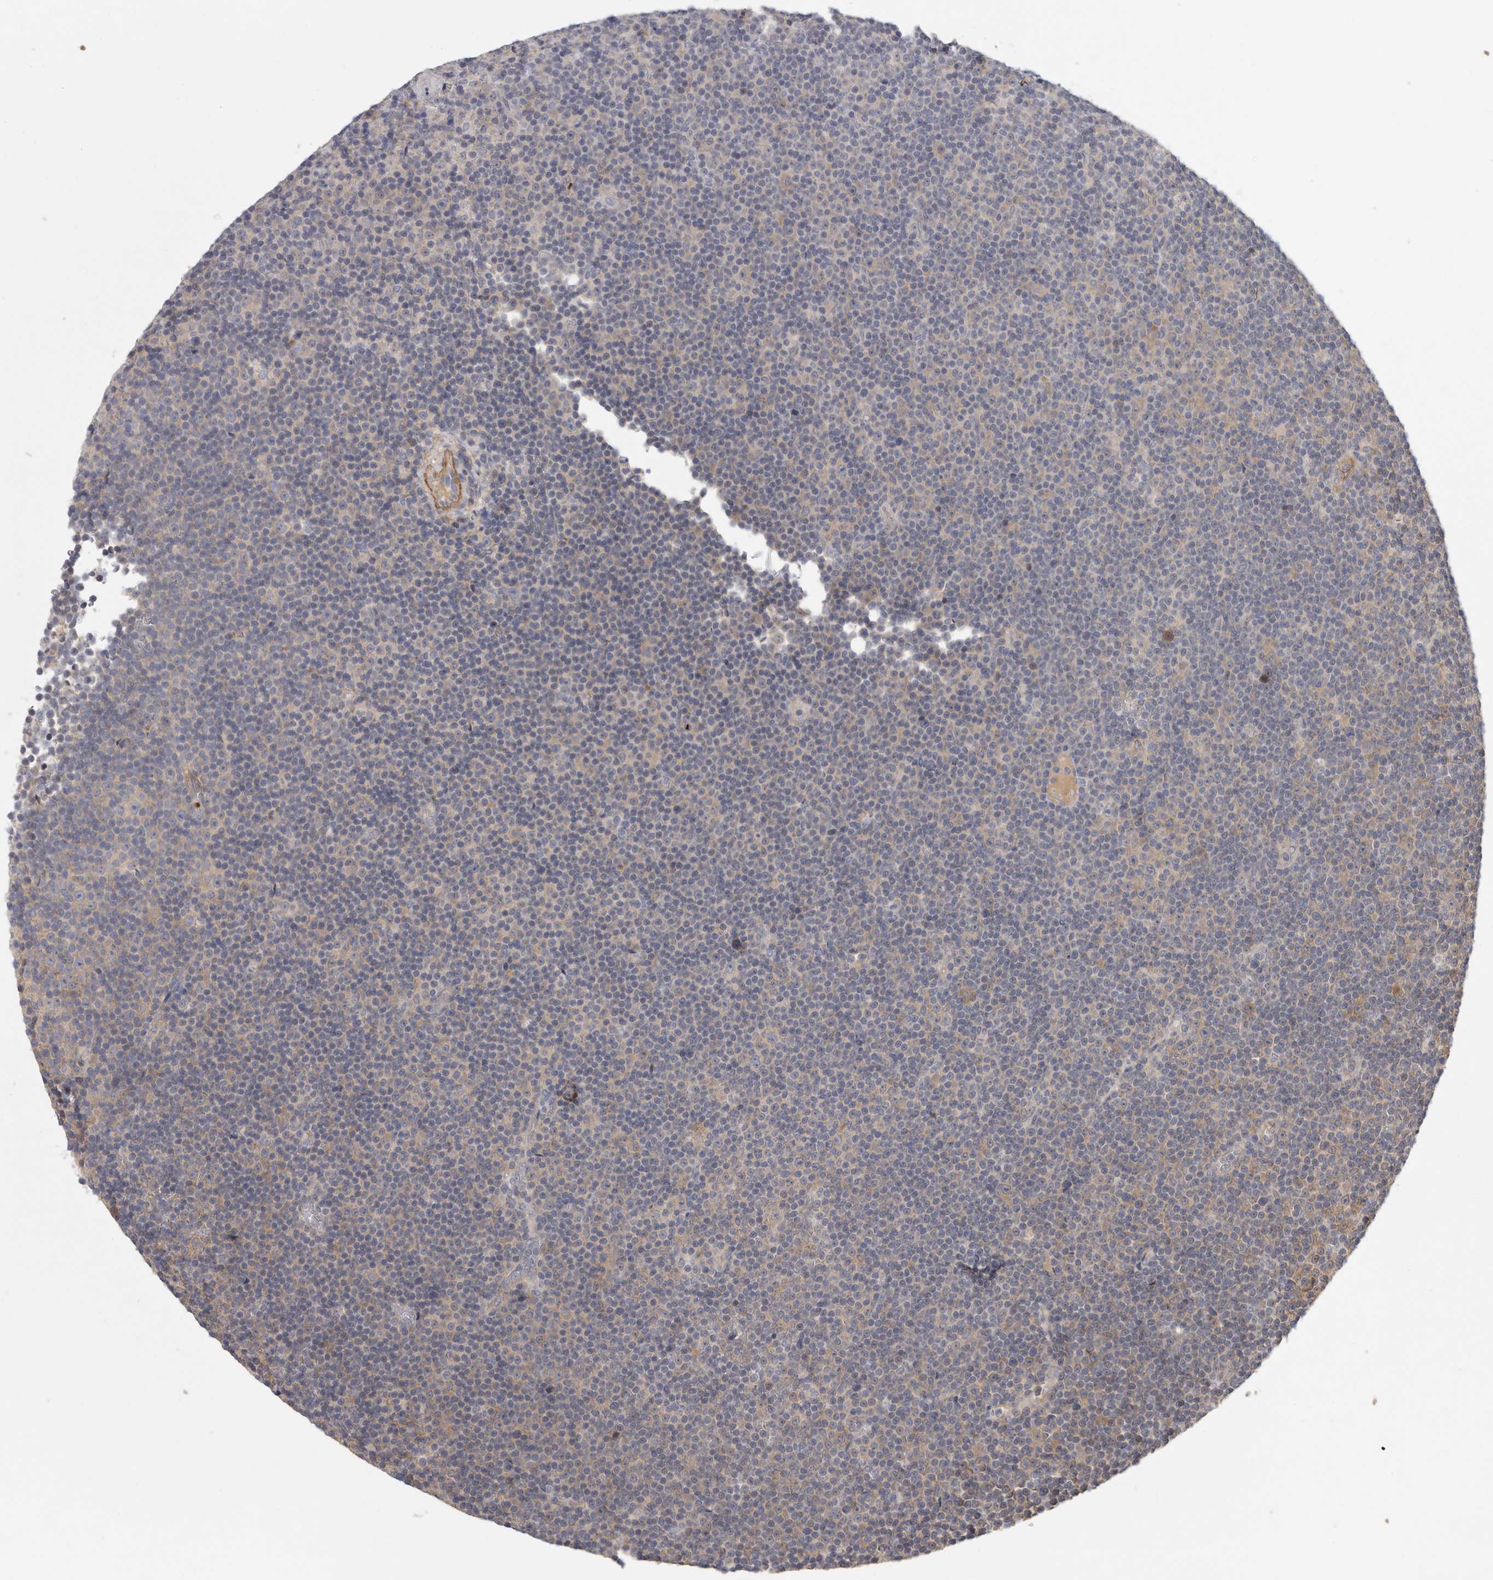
{"staining": {"intensity": "negative", "quantity": "none", "location": "none"}, "tissue": "lymphoma", "cell_type": "Tumor cells", "image_type": "cancer", "snomed": [{"axis": "morphology", "description": "Malignant lymphoma, non-Hodgkin's type, Low grade"}, {"axis": "topography", "description": "Lymph node"}], "caption": "Immunohistochemical staining of malignant lymphoma, non-Hodgkin's type (low-grade) shows no significant positivity in tumor cells.", "gene": "CFAP298", "patient": {"sex": "female", "age": 67}}